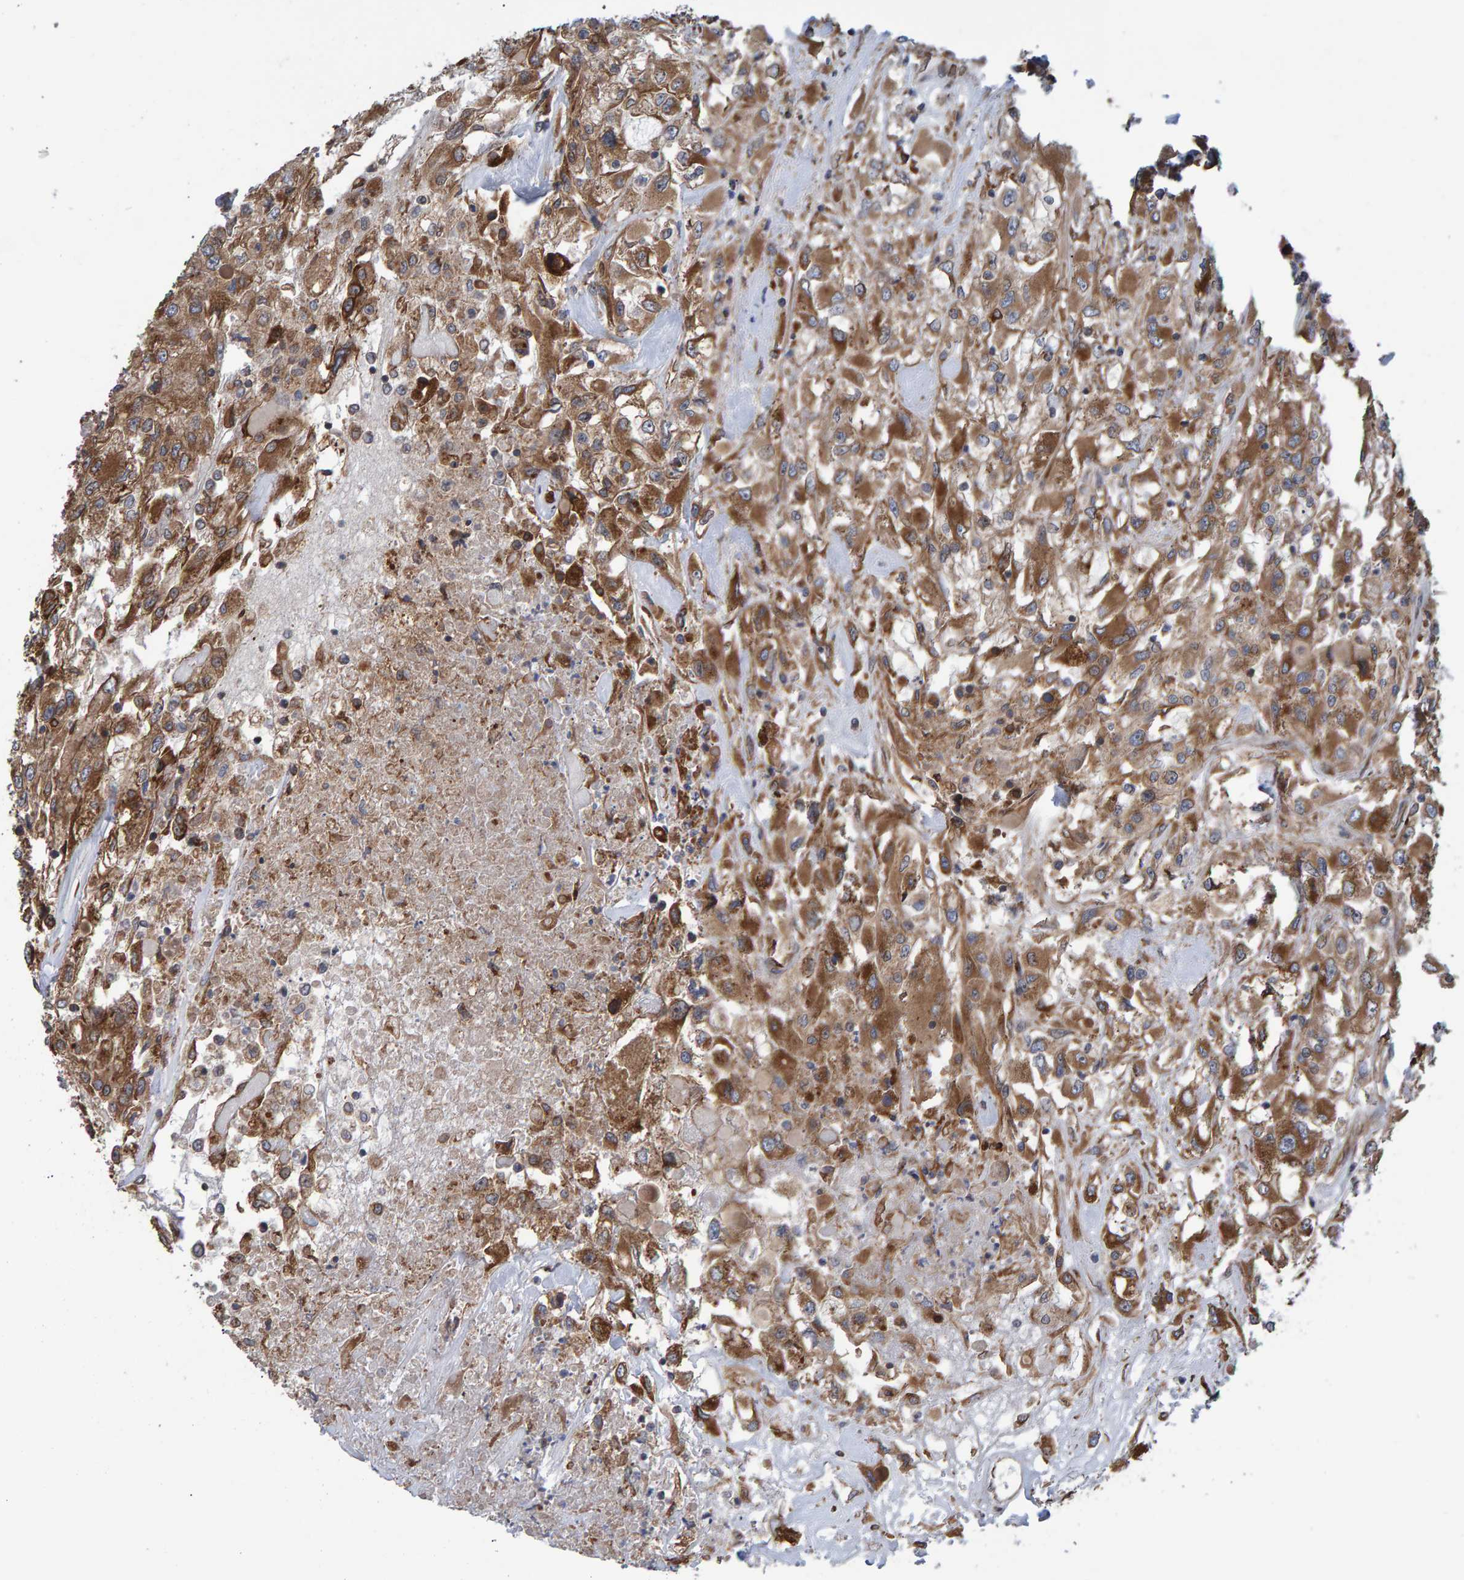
{"staining": {"intensity": "moderate", "quantity": ">75%", "location": "cytoplasmic/membranous"}, "tissue": "renal cancer", "cell_type": "Tumor cells", "image_type": "cancer", "snomed": [{"axis": "morphology", "description": "Adenocarcinoma, NOS"}, {"axis": "topography", "description": "Kidney"}], "caption": "Protein staining of adenocarcinoma (renal) tissue shows moderate cytoplasmic/membranous expression in approximately >75% of tumor cells.", "gene": "FAM117A", "patient": {"sex": "female", "age": 52}}